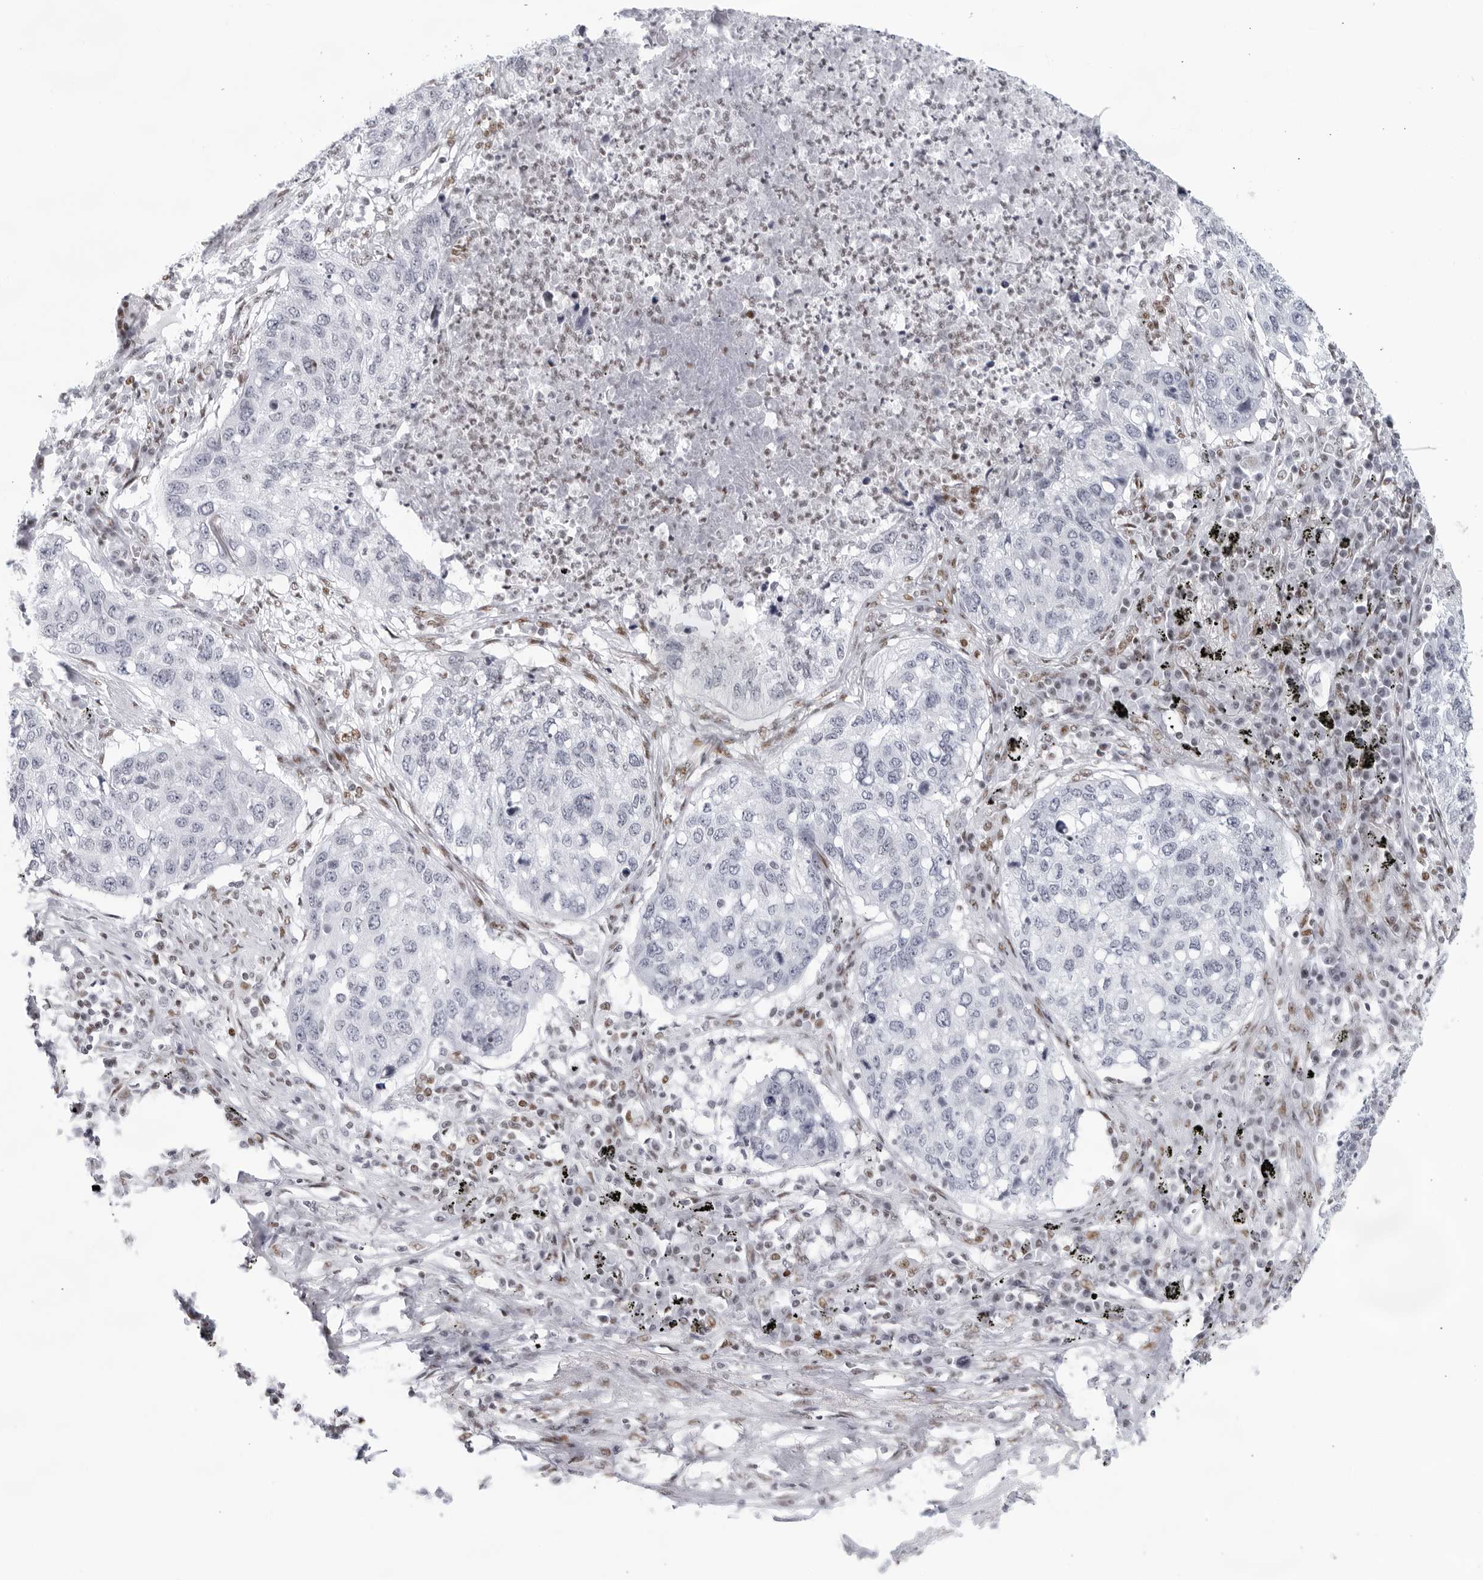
{"staining": {"intensity": "negative", "quantity": "none", "location": "none"}, "tissue": "lung cancer", "cell_type": "Tumor cells", "image_type": "cancer", "snomed": [{"axis": "morphology", "description": "Squamous cell carcinoma, NOS"}, {"axis": "topography", "description": "Lung"}], "caption": "This photomicrograph is of lung squamous cell carcinoma stained with IHC to label a protein in brown with the nuclei are counter-stained blue. There is no positivity in tumor cells.", "gene": "HP1BP3", "patient": {"sex": "female", "age": 63}}